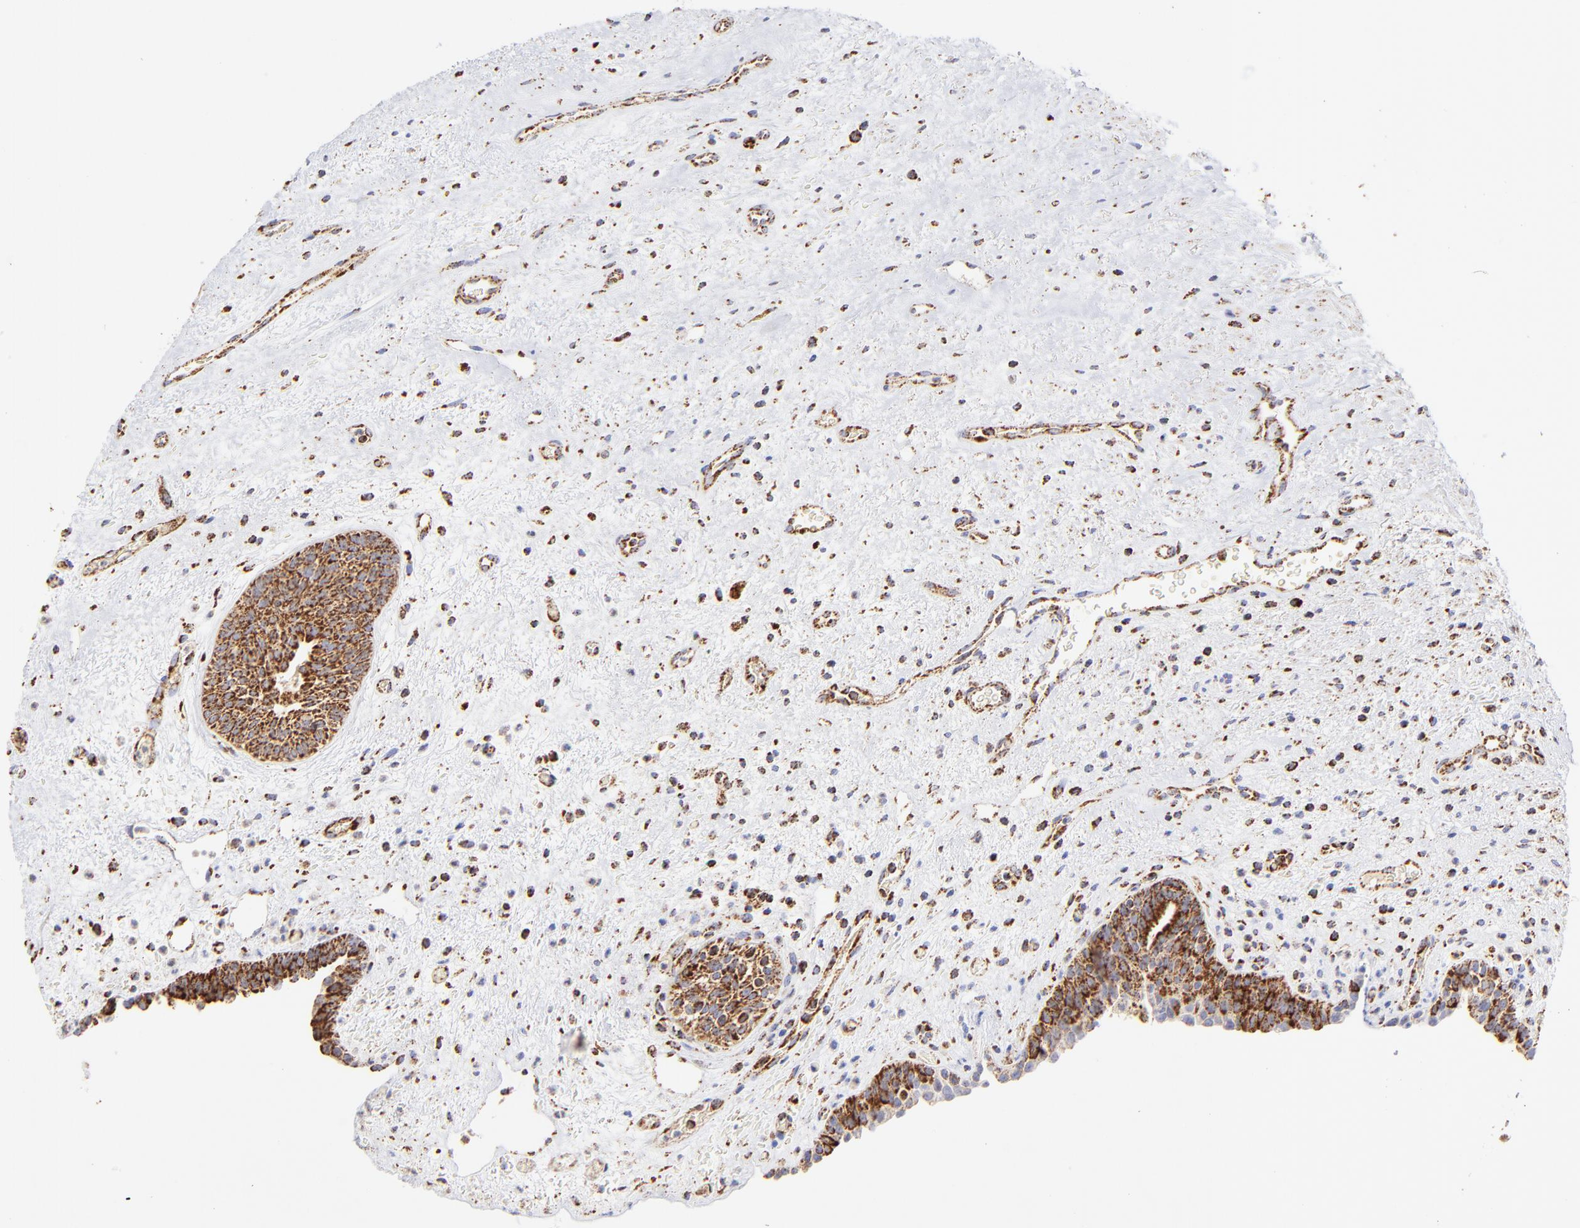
{"staining": {"intensity": "strong", "quantity": ">75%", "location": "cytoplasmic/membranous"}, "tissue": "urinary bladder", "cell_type": "Urothelial cells", "image_type": "normal", "snomed": [{"axis": "morphology", "description": "Normal tissue, NOS"}, {"axis": "topography", "description": "Urinary bladder"}], "caption": "The micrograph demonstrates a brown stain indicating the presence of a protein in the cytoplasmic/membranous of urothelial cells in urinary bladder. (DAB IHC, brown staining for protein, blue staining for nuclei).", "gene": "ECH1", "patient": {"sex": "male", "age": 48}}